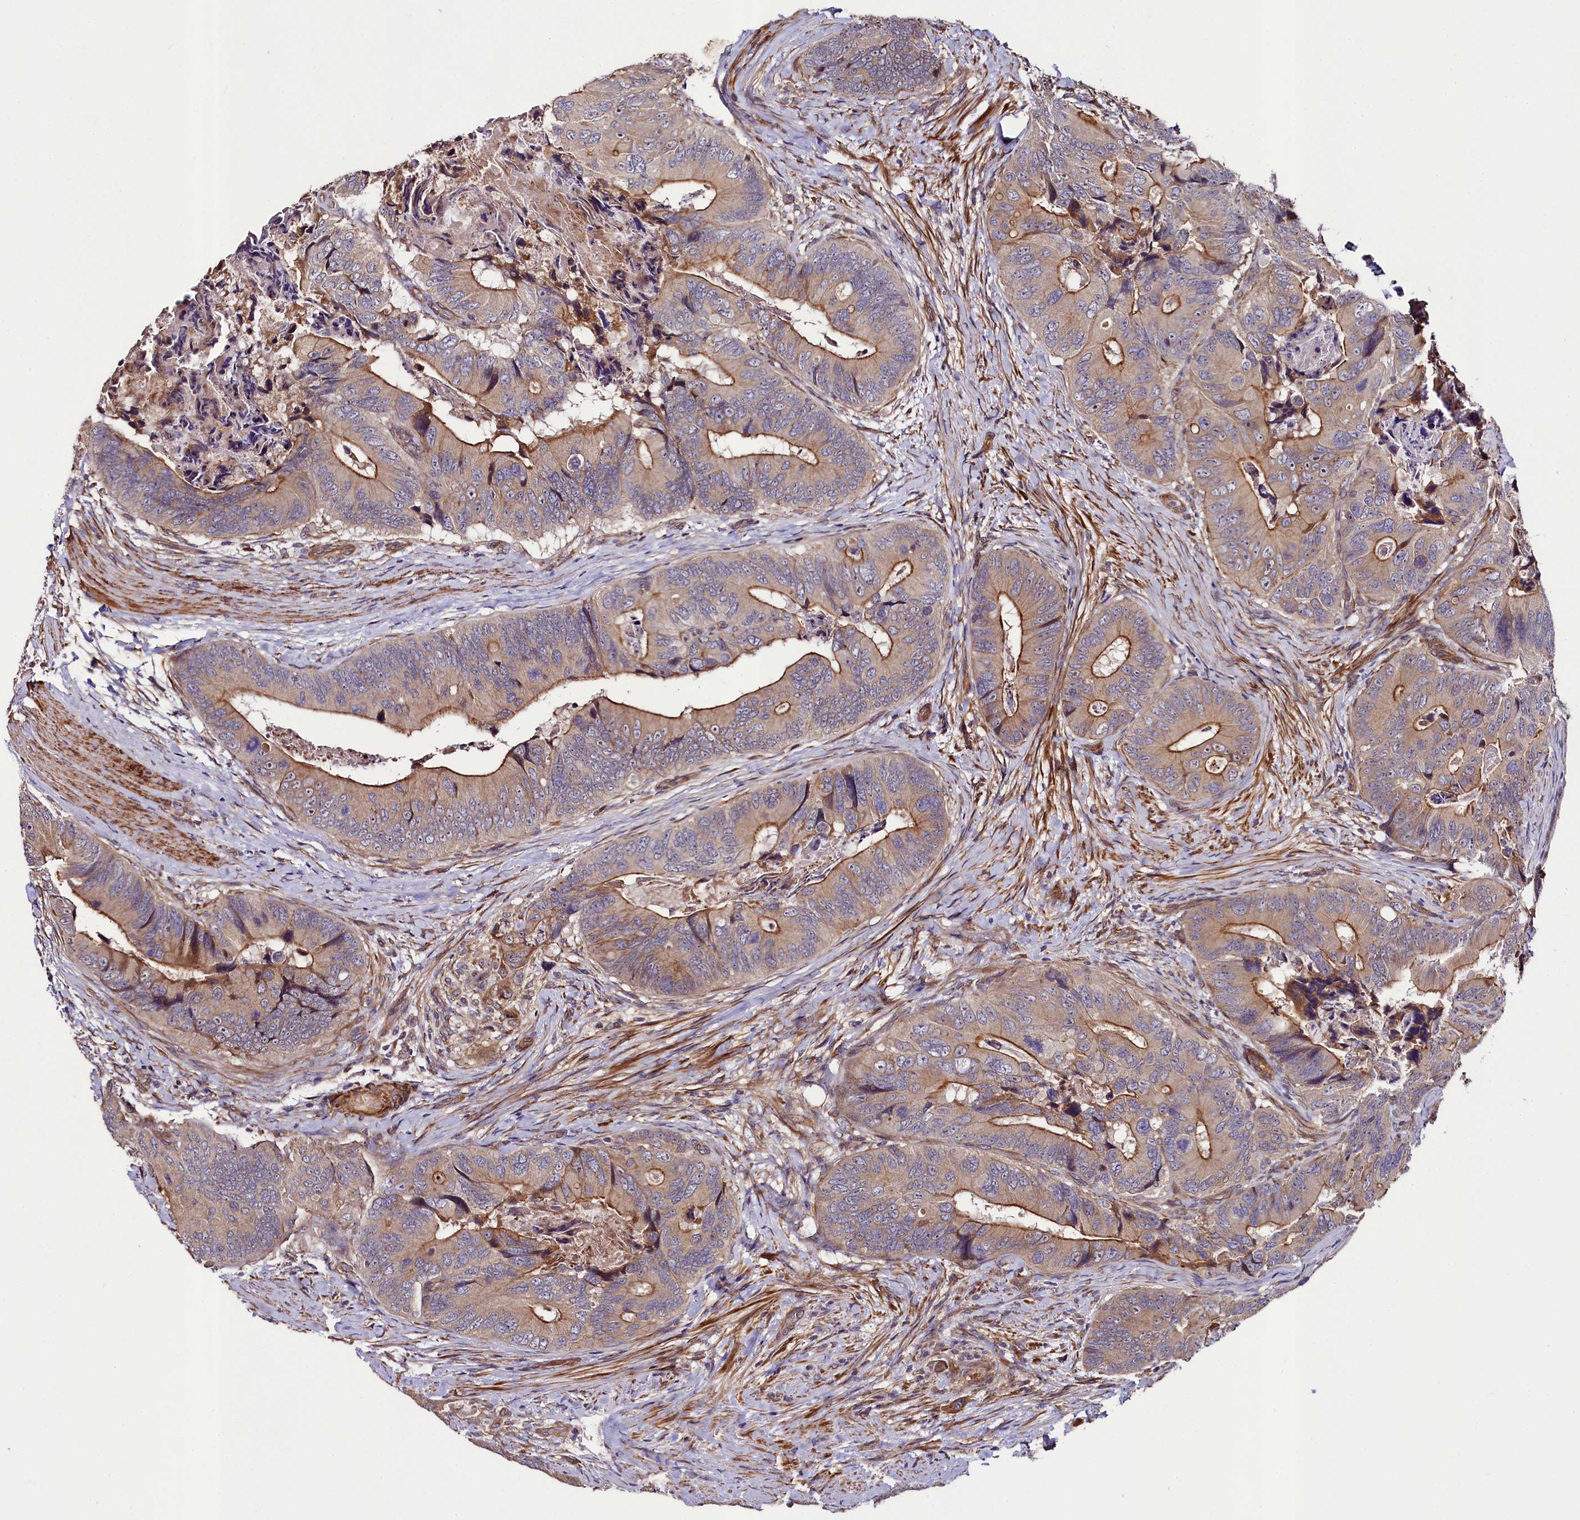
{"staining": {"intensity": "moderate", "quantity": "25%-75%", "location": "cytoplasmic/membranous"}, "tissue": "colorectal cancer", "cell_type": "Tumor cells", "image_type": "cancer", "snomed": [{"axis": "morphology", "description": "Adenocarcinoma, NOS"}, {"axis": "topography", "description": "Colon"}], "caption": "Colorectal cancer stained for a protein (brown) displays moderate cytoplasmic/membranous positive expression in about 25%-75% of tumor cells.", "gene": "CCDC102A", "patient": {"sex": "male", "age": 84}}